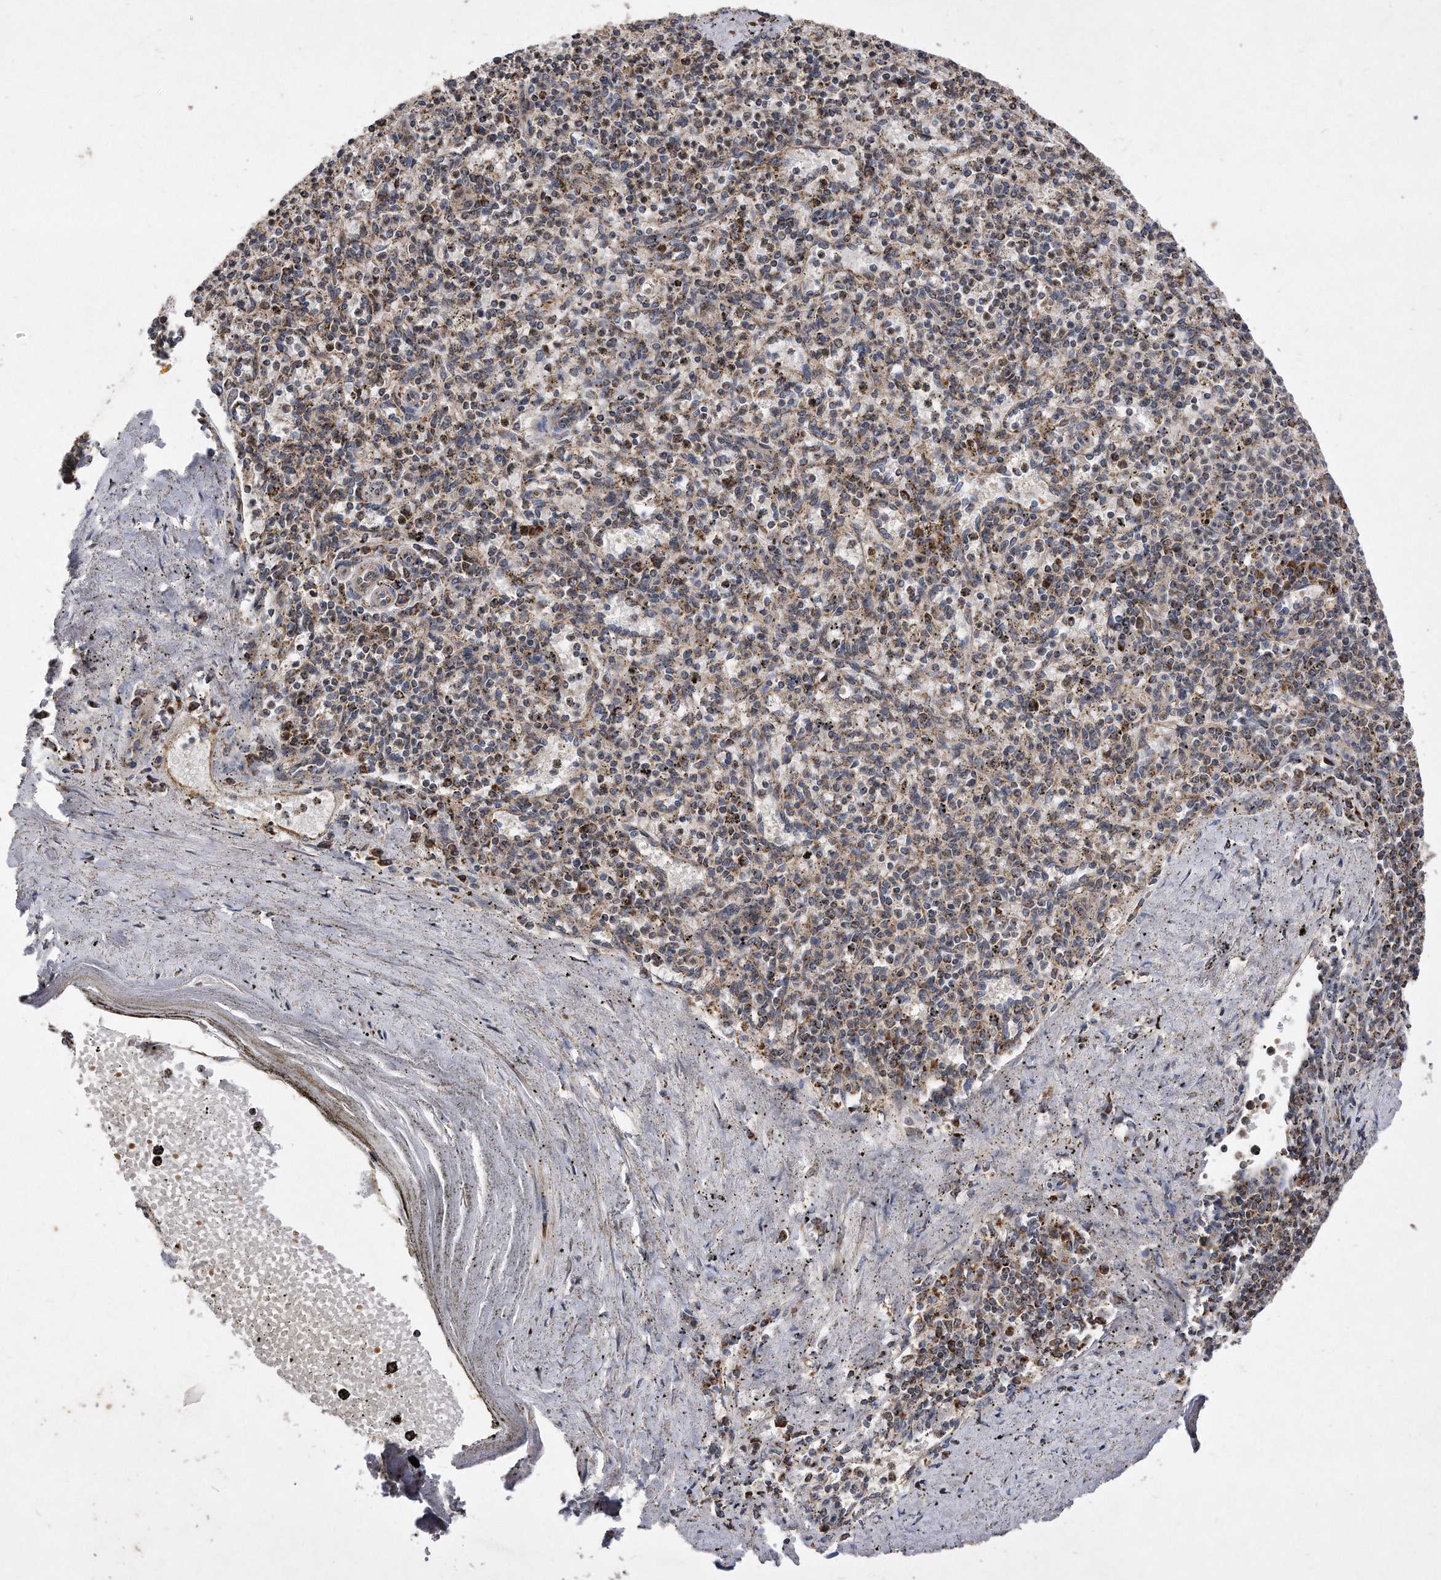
{"staining": {"intensity": "moderate", "quantity": "<25%", "location": "cytoplasmic/membranous"}, "tissue": "spleen", "cell_type": "Cells in red pulp", "image_type": "normal", "snomed": [{"axis": "morphology", "description": "Normal tissue, NOS"}, {"axis": "topography", "description": "Spleen"}], "caption": "Moderate cytoplasmic/membranous expression is identified in approximately <25% of cells in red pulp in unremarkable spleen. (DAB (3,3'-diaminobenzidine) IHC with brightfield microscopy, high magnification).", "gene": "PPP5C", "patient": {"sex": "male", "age": 72}}